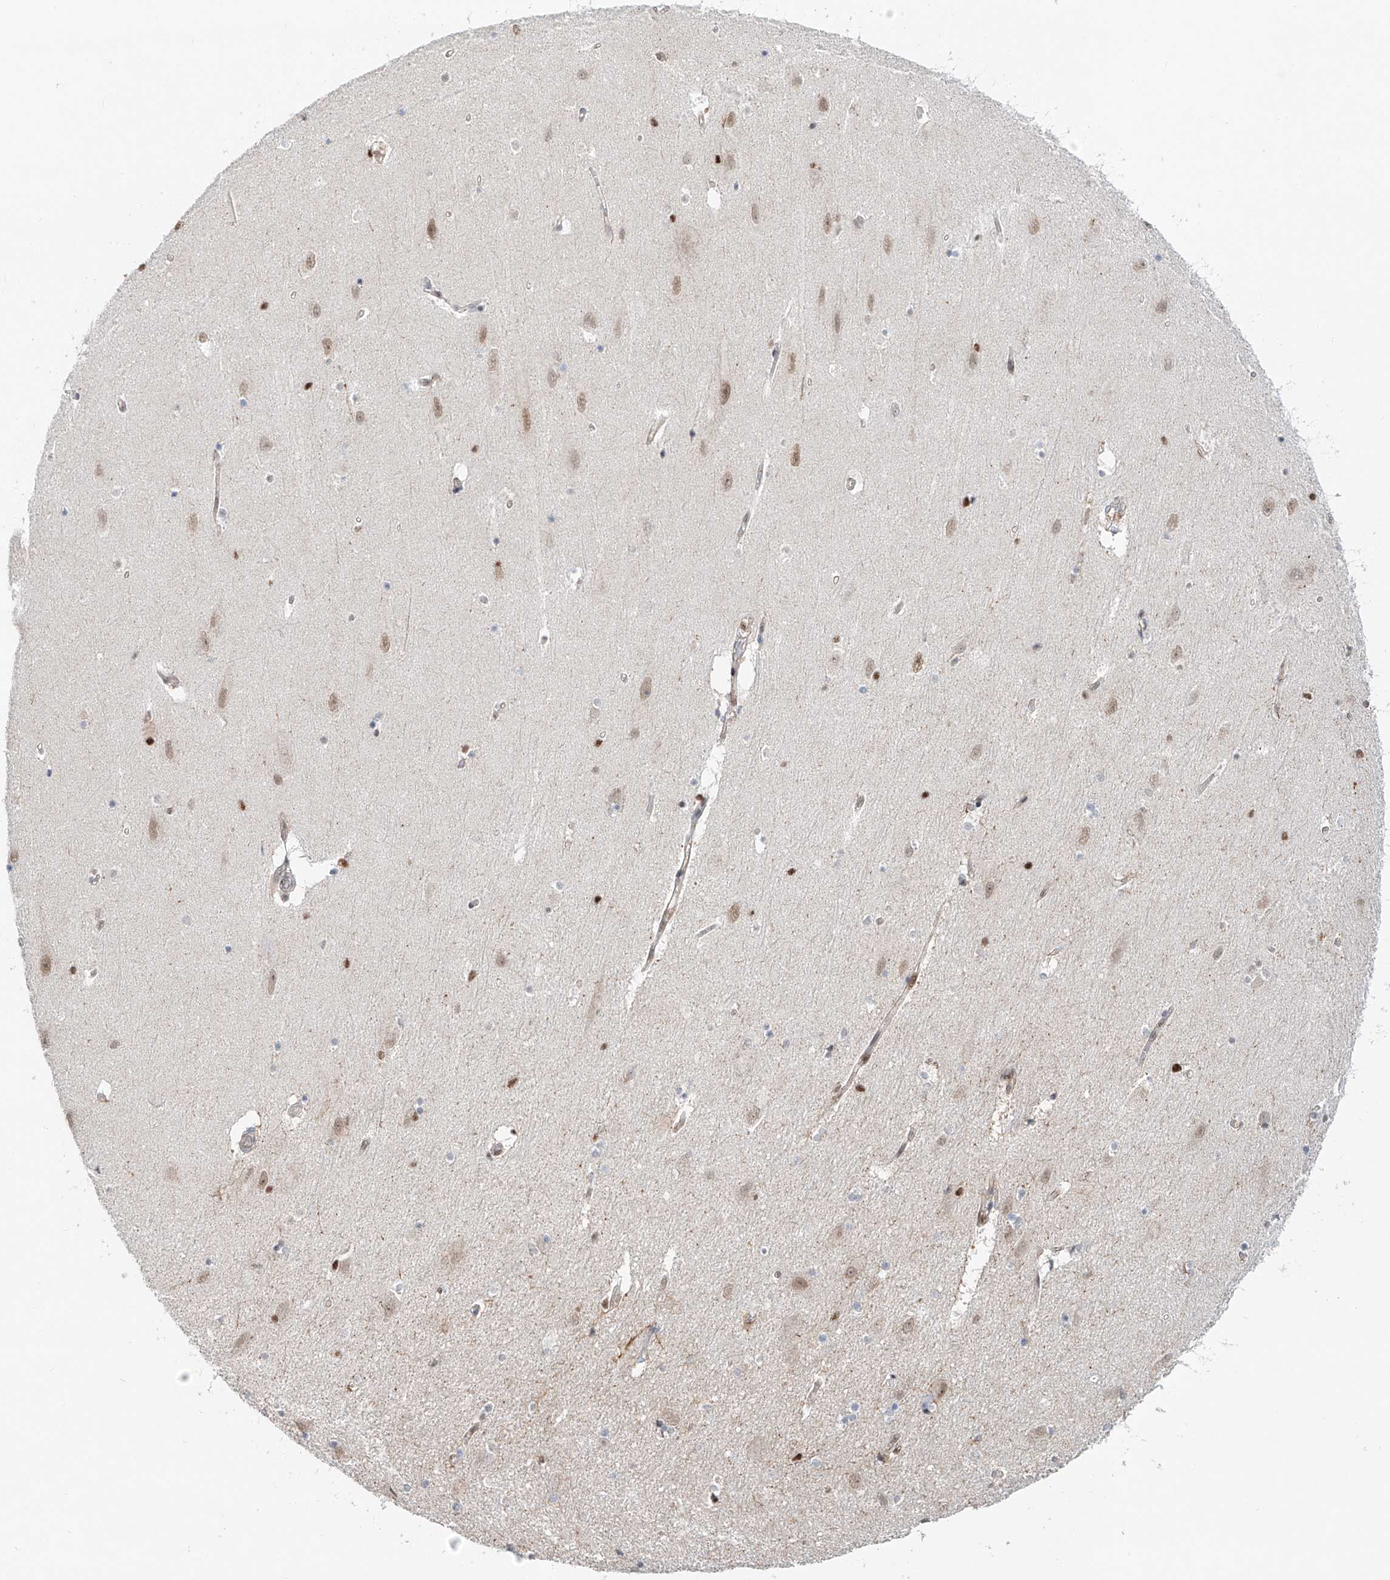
{"staining": {"intensity": "weak", "quantity": "<25%", "location": "nuclear"}, "tissue": "hippocampus", "cell_type": "Glial cells", "image_type": "normal", "snomed": [{"axis": "morphology", "description": "Normal tissue, NOS"}, {"axis": "topography", "description": "Hippocampus"}], "caption": "Immunohistochemistry of unremarkable hippocampus displays no staining in glial cells. (DAB immunohistochemistry (IHC), high magnification).", "gene": "DZIP1L", "patient": {"sex": "female", "age": 54}}